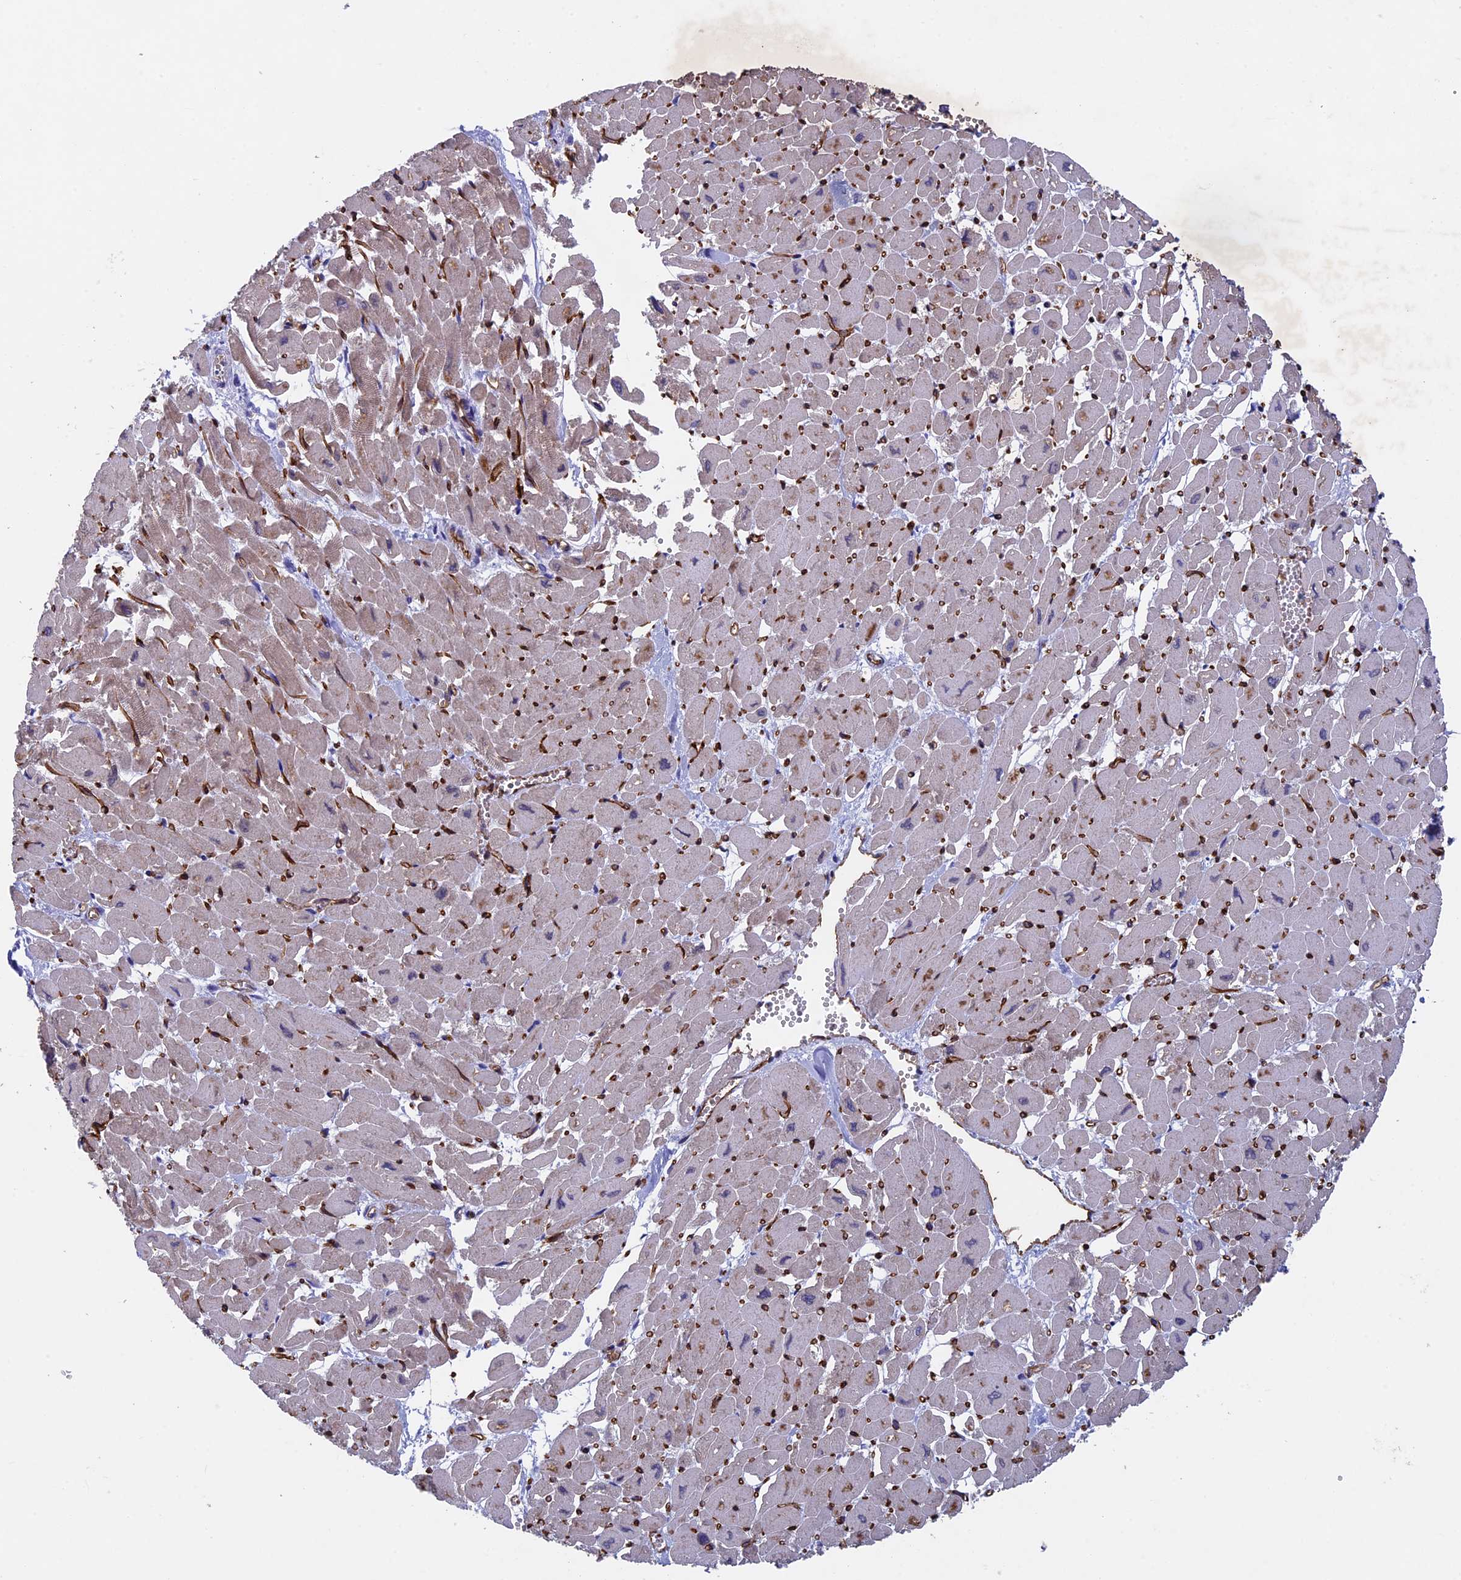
{"staining": {"intensity": "moderate", "quantity": "25%-75%", "location": "cytoplasmic/membranous"}, "tissue": "heart muscle", "cell_type": "Cardiomyocytes", "image_type": "normal", "snomed": [{"axis": "morphology", "description": "Normal tissue, NOS"}, {"axis": "topography", "description": "Heart"}], "caption": "A high-resolution image shows immunohistochemistry (IHC) staining of benign heart muscle, which exhibits moderate cytoplasmic/membranous expression in approximately 25%-75% of cardiomyocytes. Nuclei are stained in blue.", "gene": "INSYN1", "patient": {"sex": "male", "age": 54}}